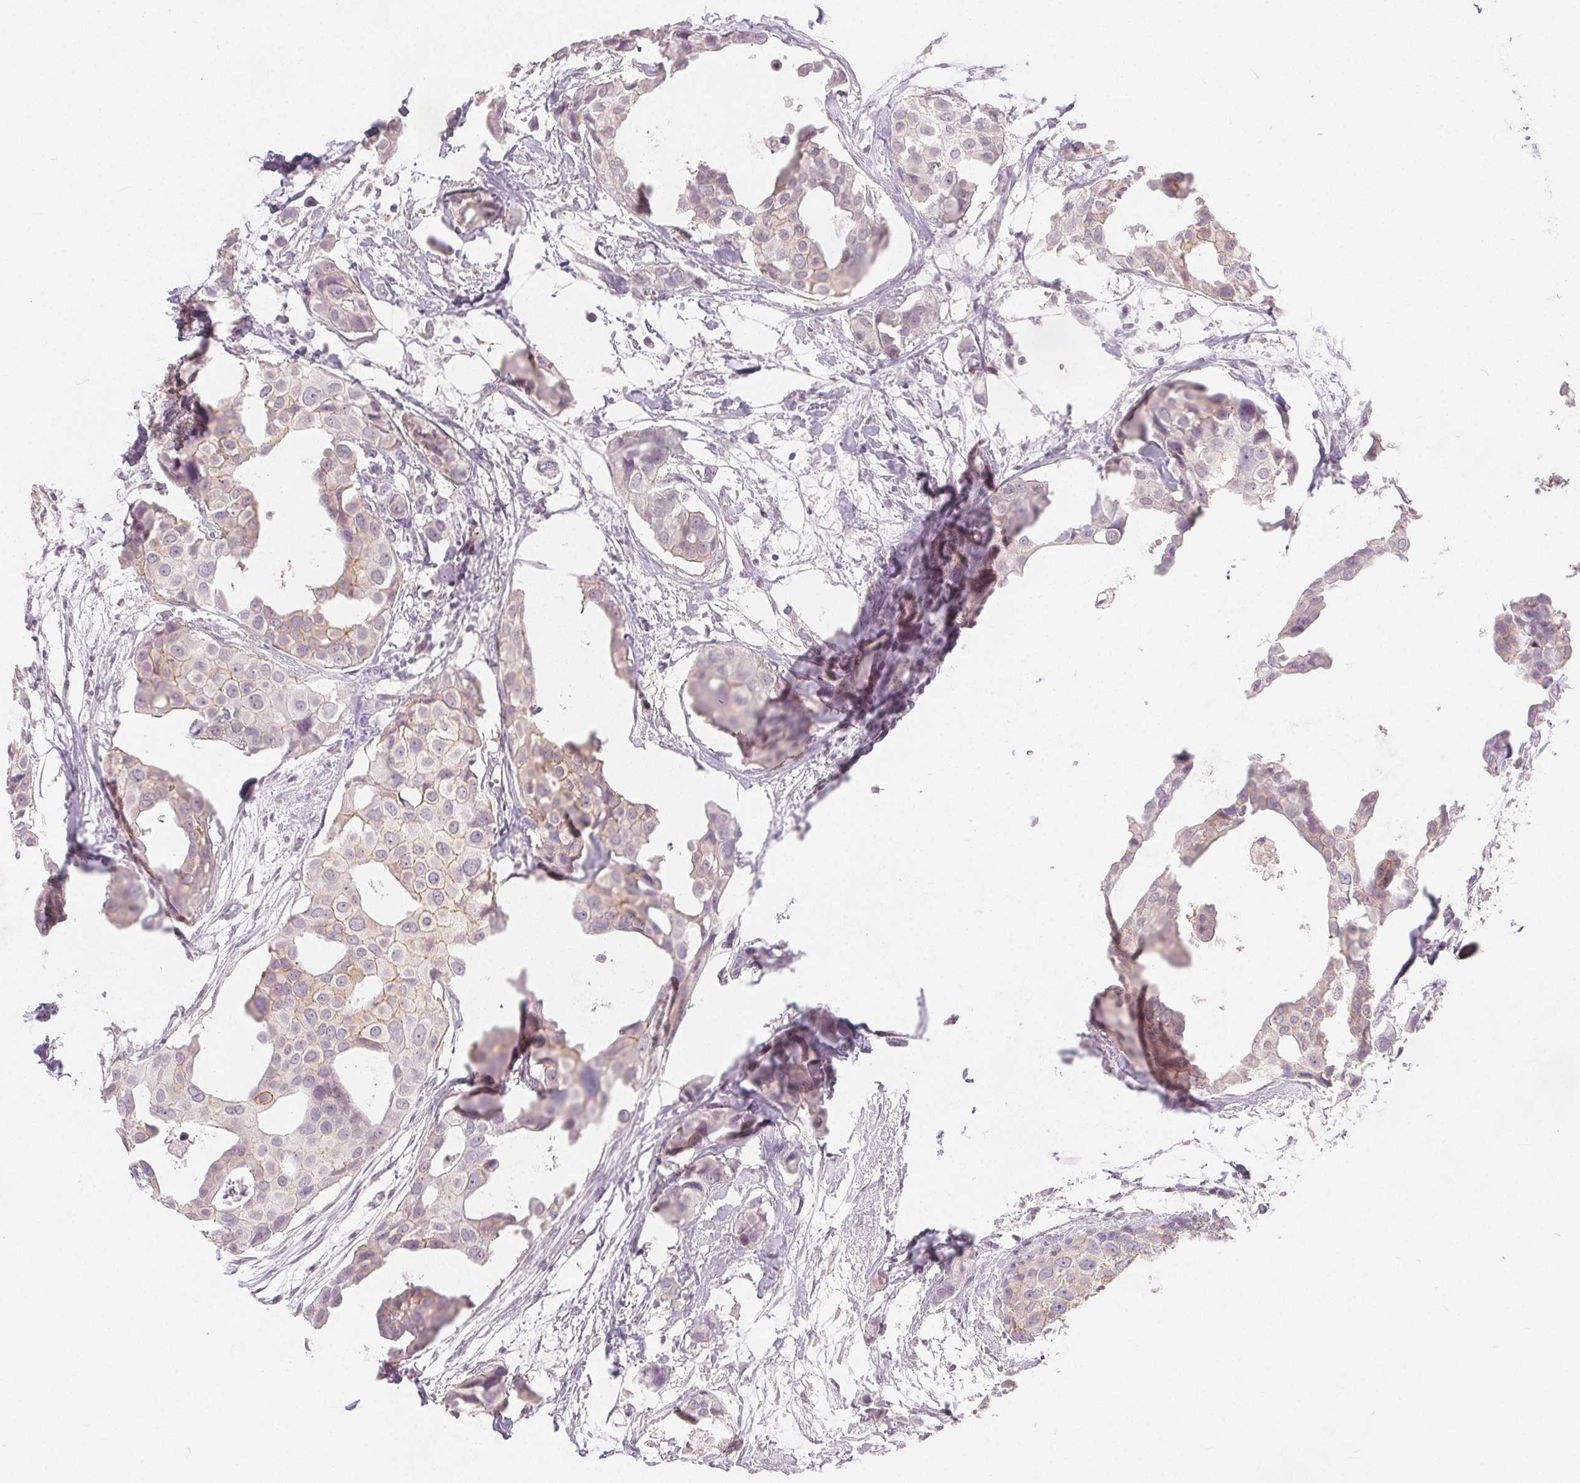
{"staining": {"intensity": "negative", "quantity": "none", "location": "none"}, "tissue": "breast cancer", "cell_type": "Tumor cells", "image_type": "cancer", "snomed": [{"axis": "morphology", "description": "Duct carcinoma"}, {"axis": "topography", "description": "Breast"}], "caption": "Image shows no significant protein expression in tumor cells of breast infiltrating ductal carcinoma.", "gene": "CA12", "patient": {"sex": "female", "age": 38}}